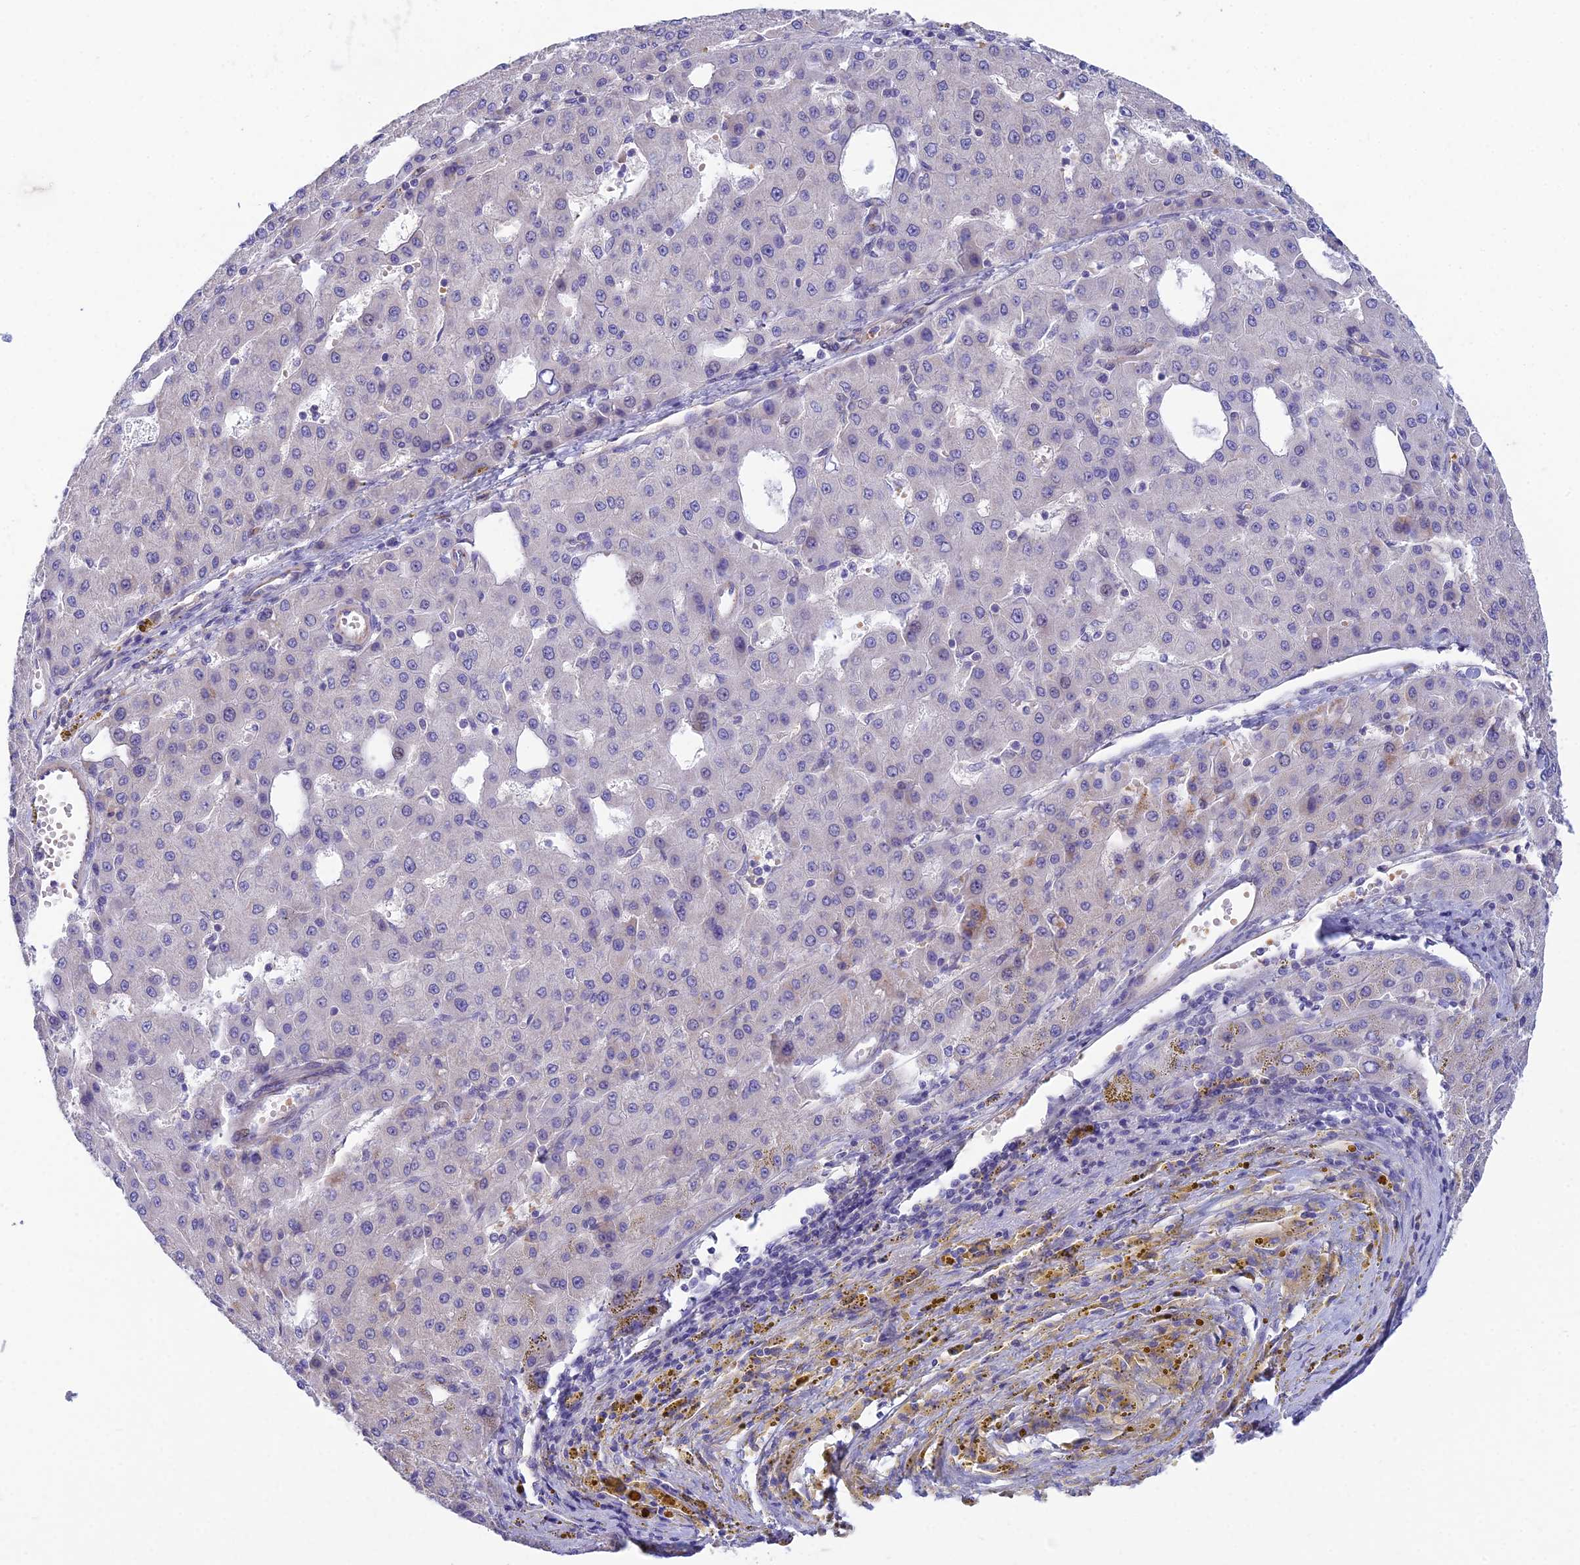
{"staining": {"intensity": "negative", "quantity": "none", "location": "none"}, "tissue": "liver cancer", "cell_type": "Tumor cells", "image_type": "cancer", "snomed": [{"axis": "morphology", "description": "Carcinoma, Hepatocellular, NOS"}, {"axis": "topography", "description": "Liver"}], "caption": "Hepatocellular carcinoma (liver) stained for a protein using immunohistochemistry shows no expression tumor cells.", "gene": "ZNF564", "patient": {"sex": "male", "age": 47}}